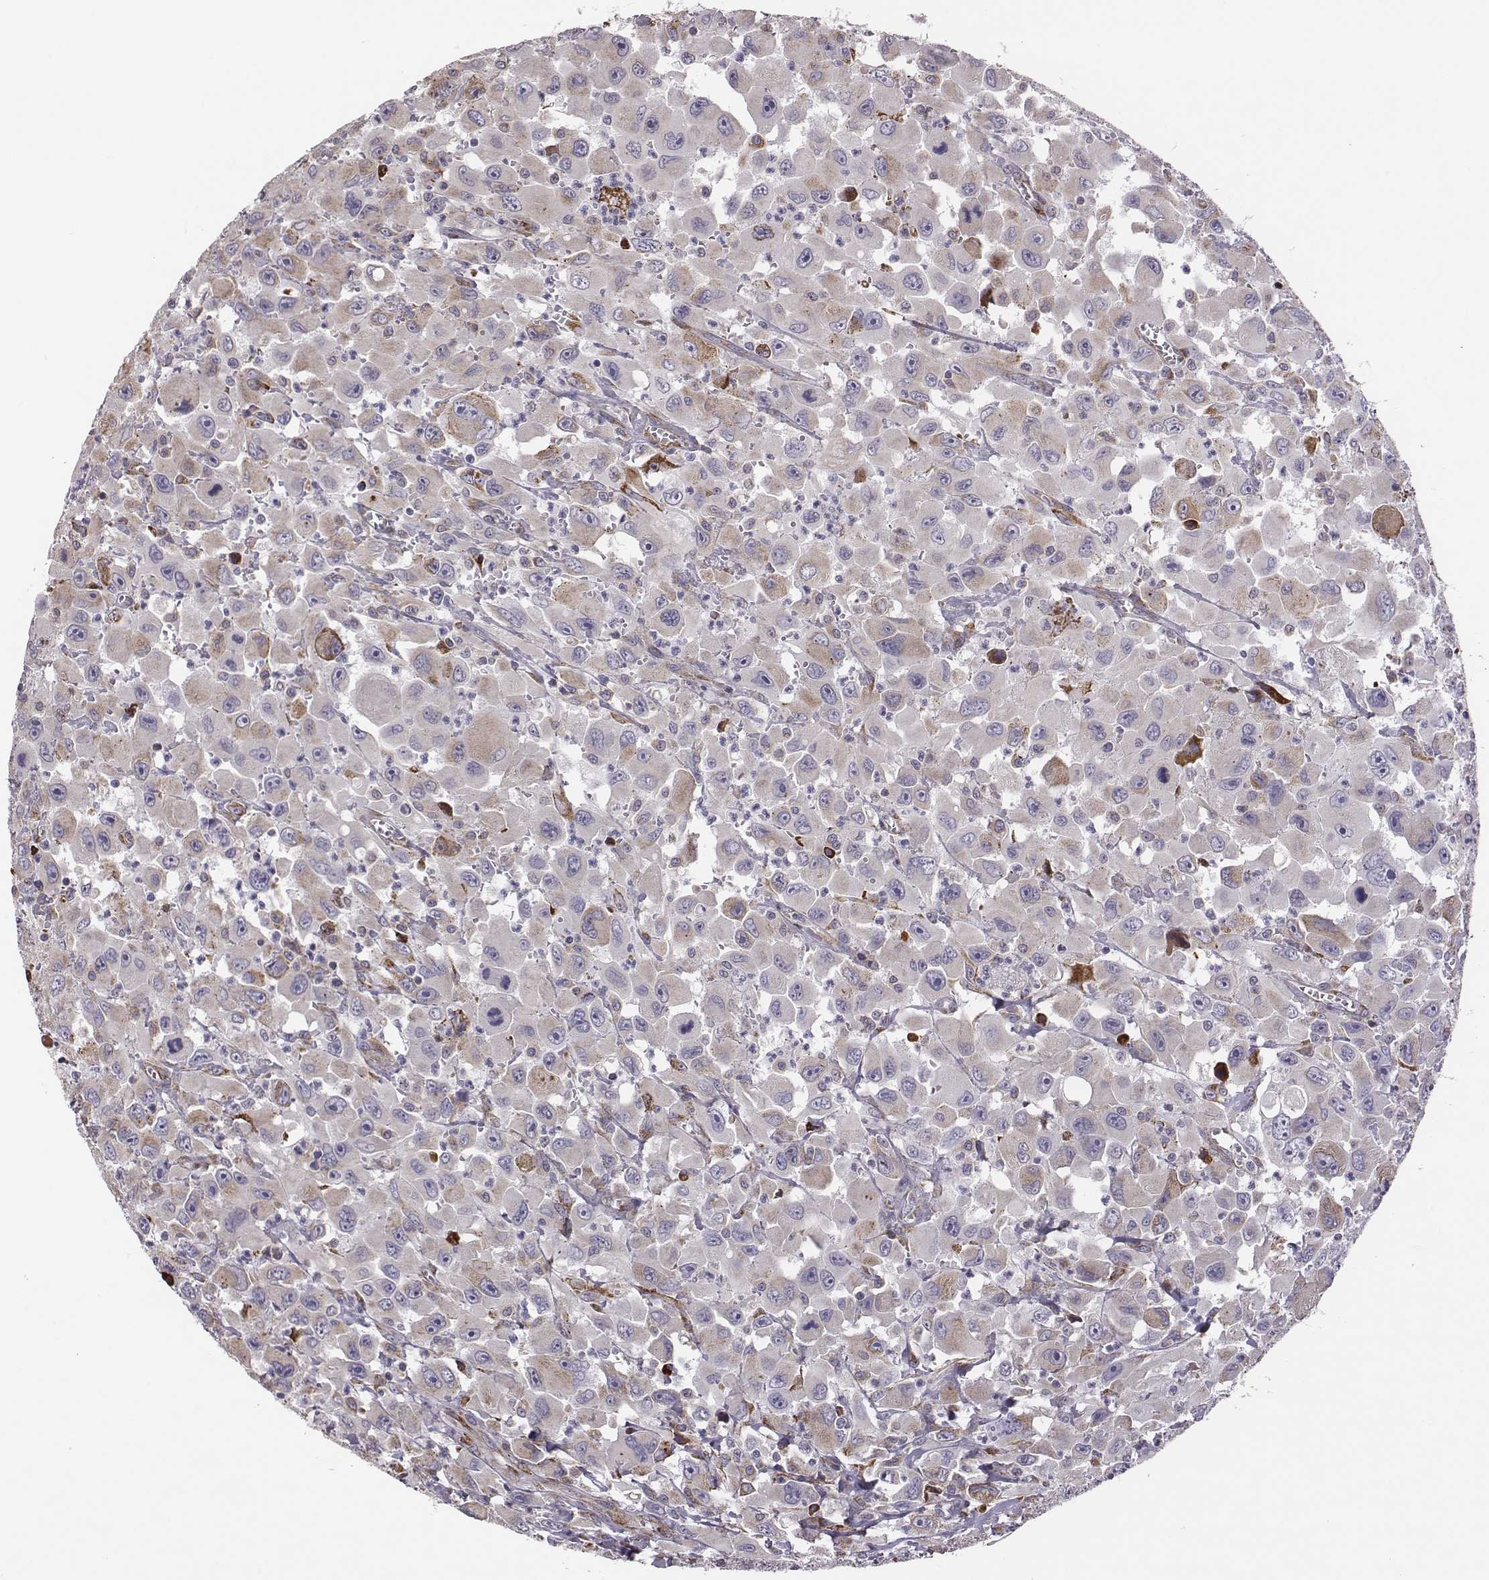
{"staining": {"intensity": "moderate", "quantity": "<25%", "location": "cytoplasmic/membranous"}, "tissue": "head and neck cancer", "cell_type": "Tumor cells", "image_type": "cancer", "snomed": [{"axis": "morphology", "description": "Squamous cell carcinoma, NOS"}, {"axis": "morphology", "description": "Squamous cell carcinoma, metastatic, NOS"}, {"axis": "topography", "description": "Oral tissue"}, {"axis": "topography", "description": "Head-Neck"}], "caption": "DAB (3,3'-diaminobenzidine) immunohistochemical staining of human head and neck cancer shows moderate cytoplasmic/membranous protein positivity in approximately <25% of tumor cells.", "gene": "SELENOI", "patient": {"sex": "female", "age": 85}}